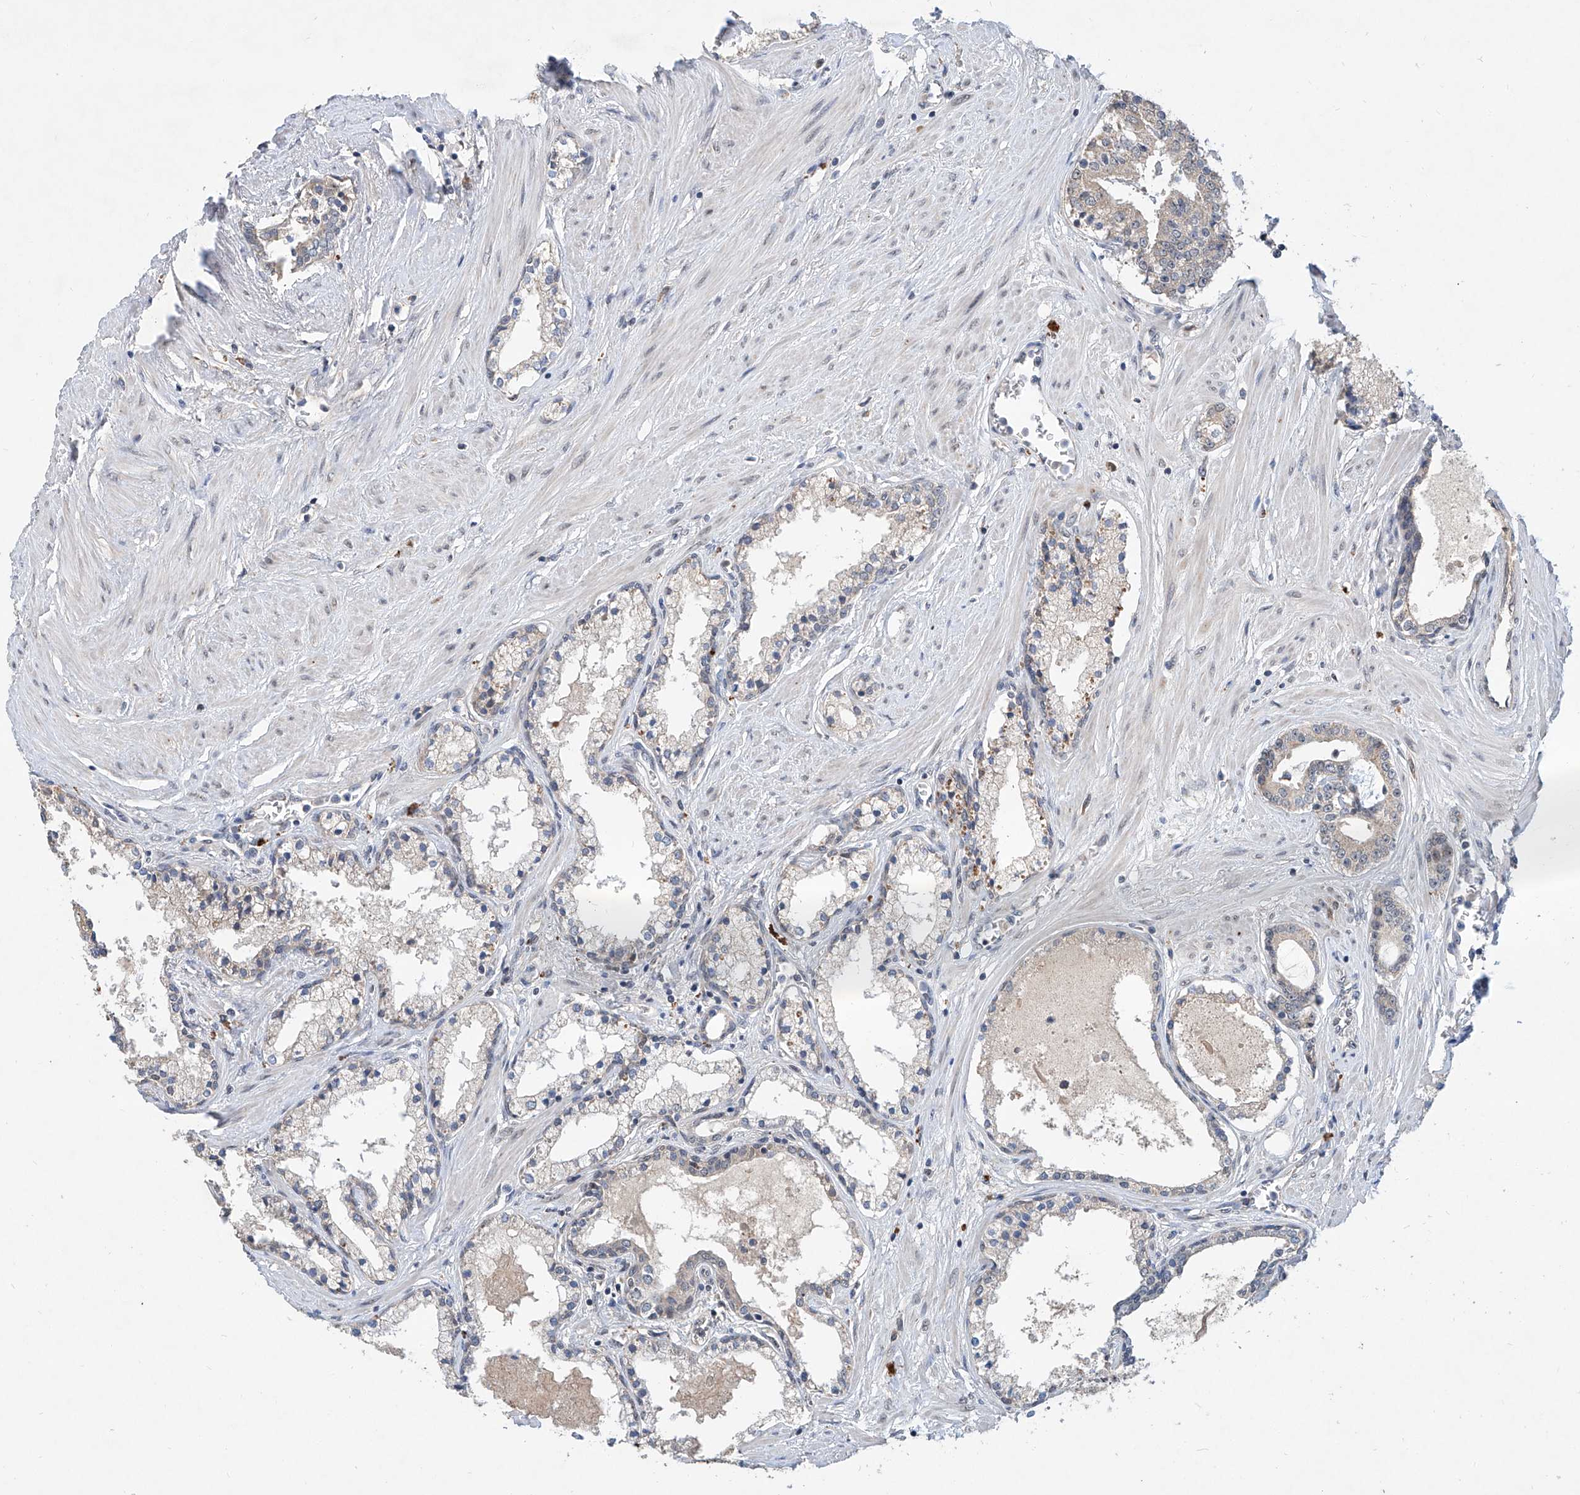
{"staining": {"intensity": "negative", "quantity": "none", "location": "none"}, "tissue": "prostate cancer", "cell_type": "Tumor cells", "image_type": "cancer", "snomed": [{"axis": "morphology", "description": "Adenocarcinoma, High grade"}, {"axis": "topography", "description": "Prostate"}], "caption": "This is a photomicrograph of immunohistochemistry staining of prostate cancer, which shows no staining in tumor cells.", "gene": "CARMIL3", "patient": {"sex": "male", "age": 58}}